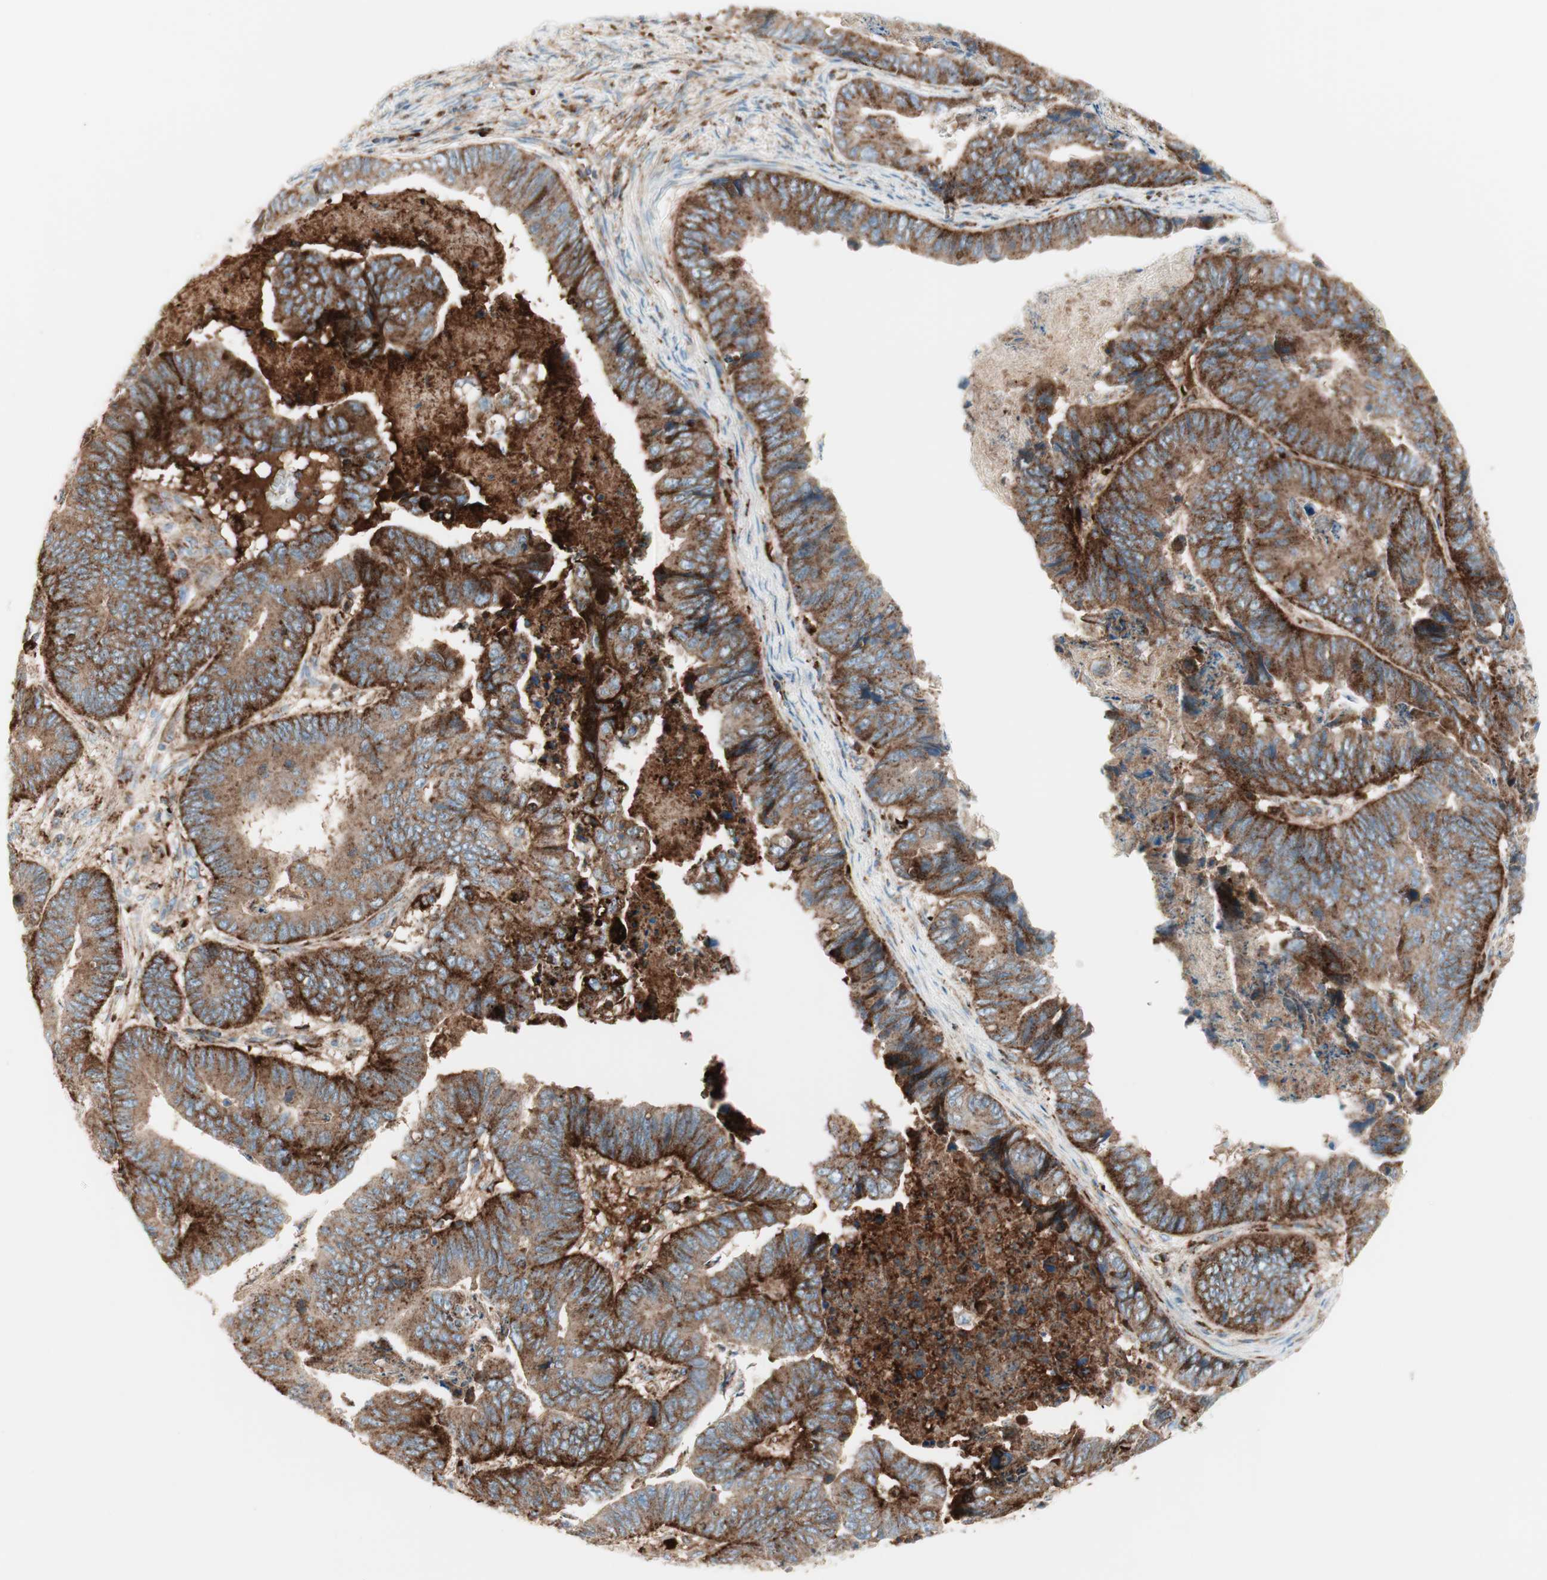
{"staining": {"intensity": "moderate", "quantity": ">75%", "location": "cytoplasmic/membranous"}, "tissue": "stomach cancer", "cell_type": "Tumor cells", "image_type": "cancer", "snomed": [{"axis": "morphology", "description": "Adenocarcinoma, NOS"}, {"axis": "topography", "description": "Stomach, lower"}], "caption": "Immunohistochemistry (IHC) (DAB (3,3'-diaminobenzidine)) staining of stomach cancer (adenocarcinoma) displays moderate cytoplasmic/membranous protein staining in about >75% of tumor cells.", "gene": "ATP6V1G1", "patient": {"sex": "male", "age": 77}}